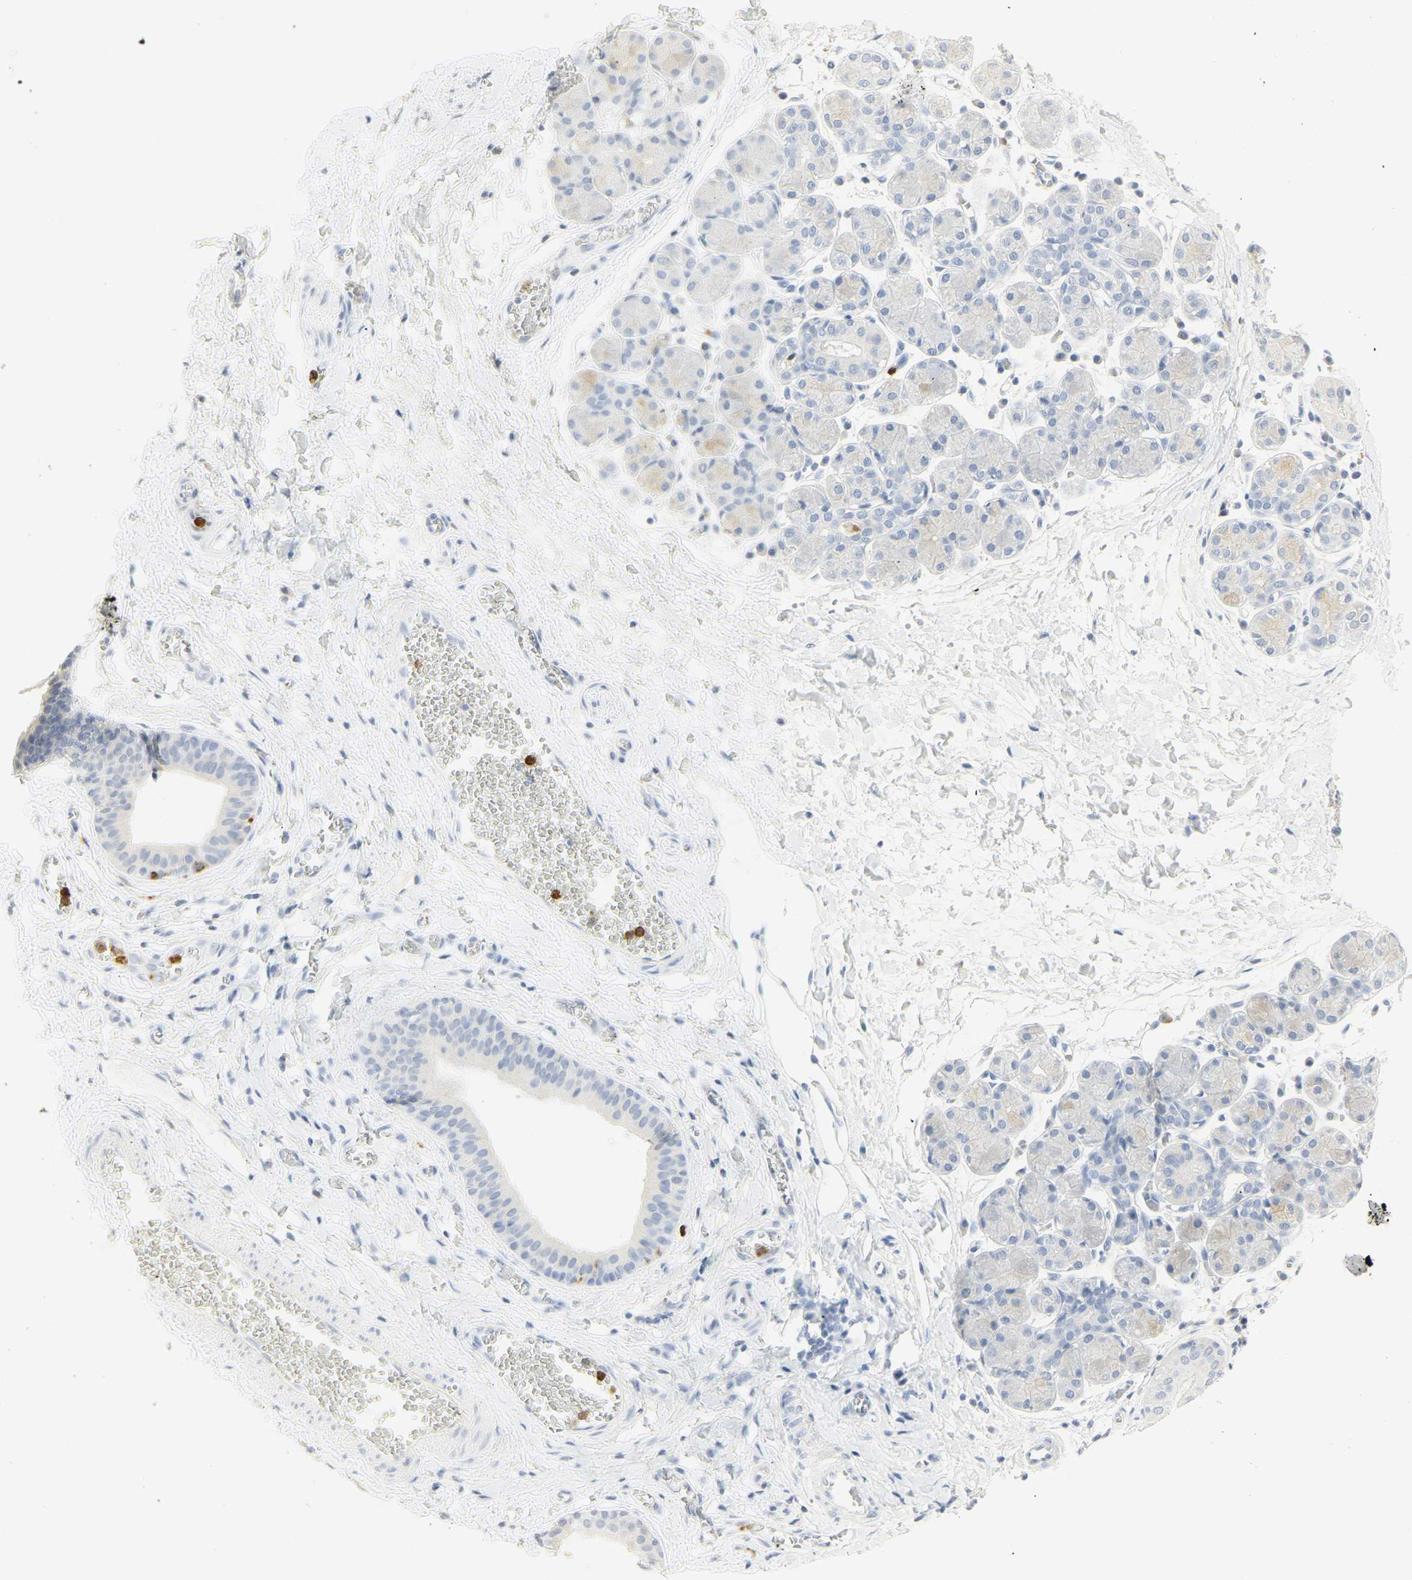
{"staining": {"intensity": "weak", "quantity": "<25%", "location": "cytoplasmic/membranous"}, "tissue": "salivary gland", "cell_type": "Glandular cells", "image_type": "normal", "snomed": [{"axis": "morphology", "description": "Normal tissue, NOS"}, {"axis": "morphology", "description": "Inflammation, NOS"}, {"axis": "topography", "description": "Lymph node"}, {"axis": "topography", "description": "Salivary gland"}], "caption": "Immunohistochemical staining of benign human salivary gland exhibits no significant staining in glandular cells.", "gene": "MPO", "patient": {"sex": "male", "age": 3}}